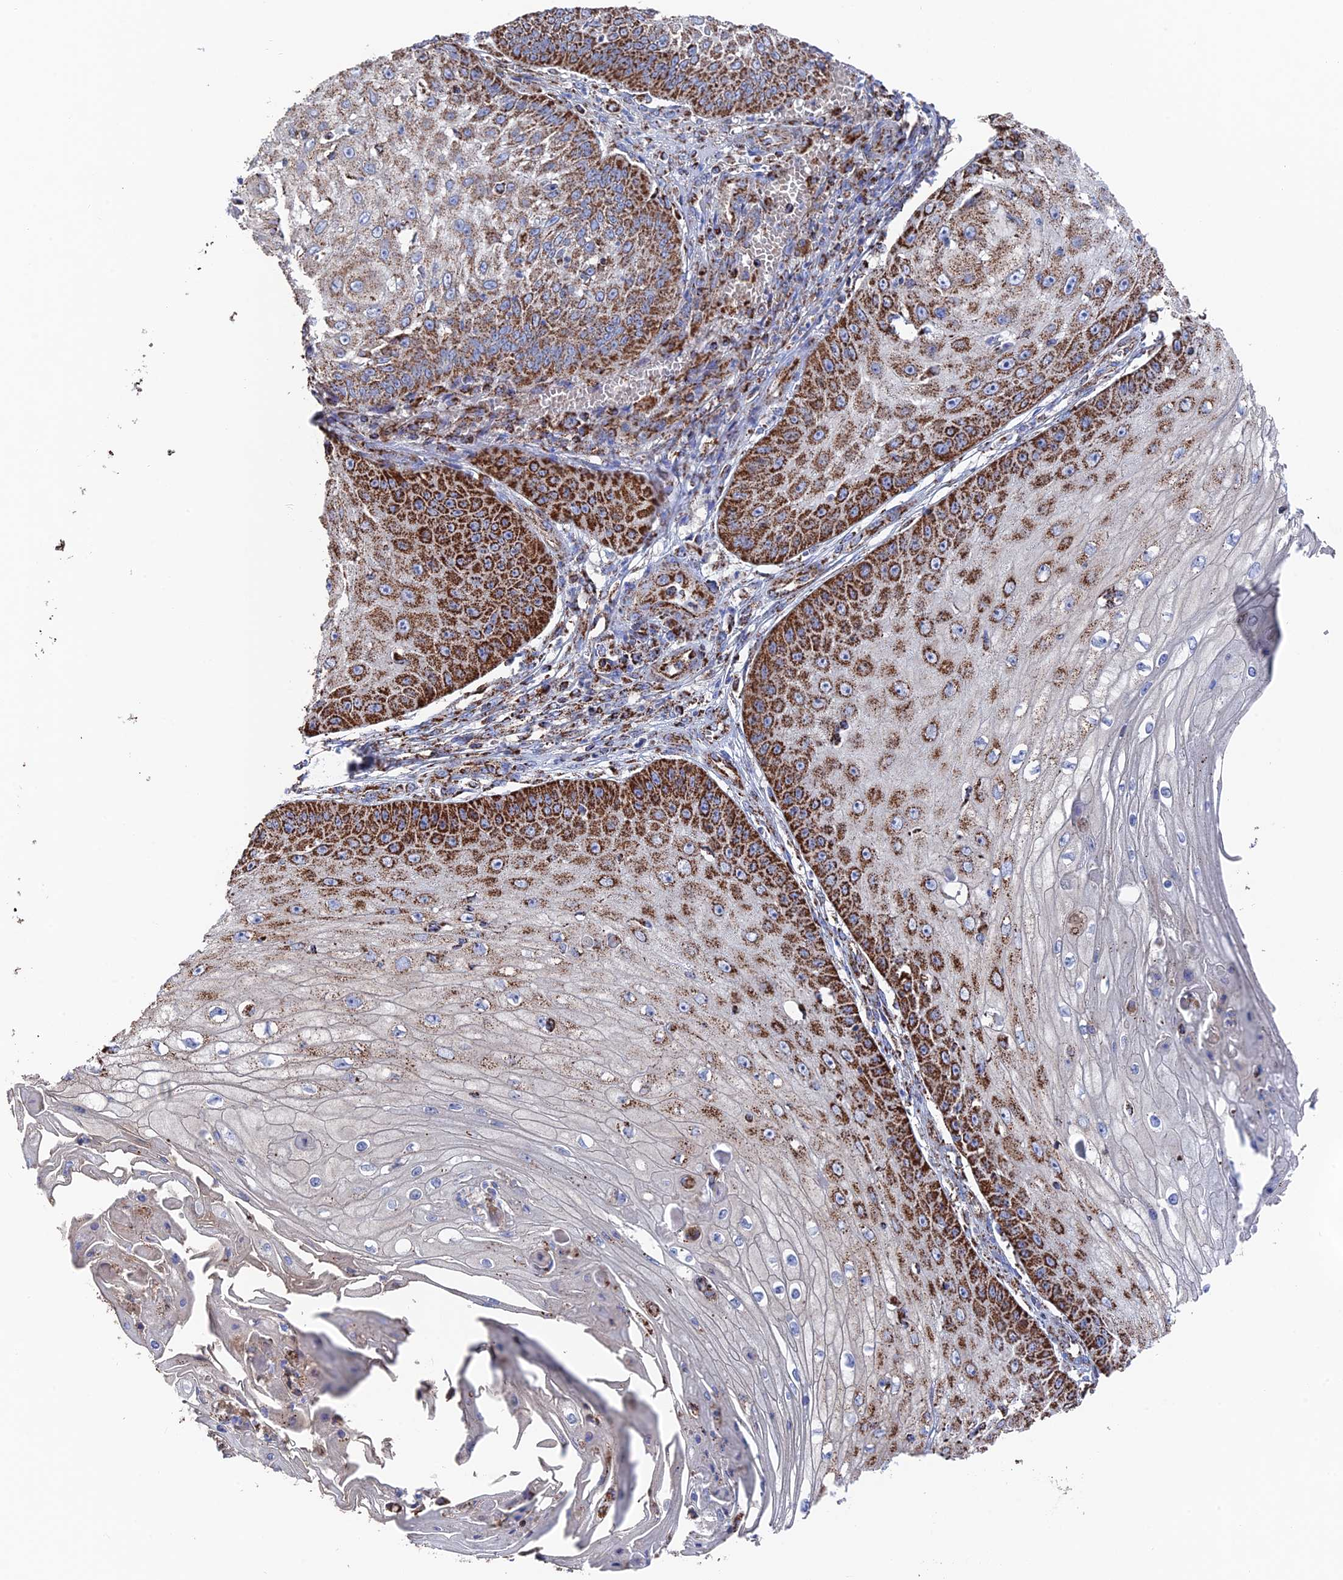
{"staining": {"intensity": "strong", "quantity": "25%-75%", "location": "cytoplasmic/membranous"}, "tissue": "skin cancer", "cell_type": "Tumor cells", "image_type": "cancer", "snomed": [{"axis": "morphology", "description": "Squamous cell carcinoma, NOS"}, {"axis": "topography", "description": "Skin"}], "caption": "Protein expression by immunohistochemistry (IHC) reveals strong cytoplasmic/membranous staining in about 25%-75% of tumor cells in skin cancer (squamous cell carcinoma).", "gene": "HAUS8", "patient": {"sex": "male", "age": 70}}